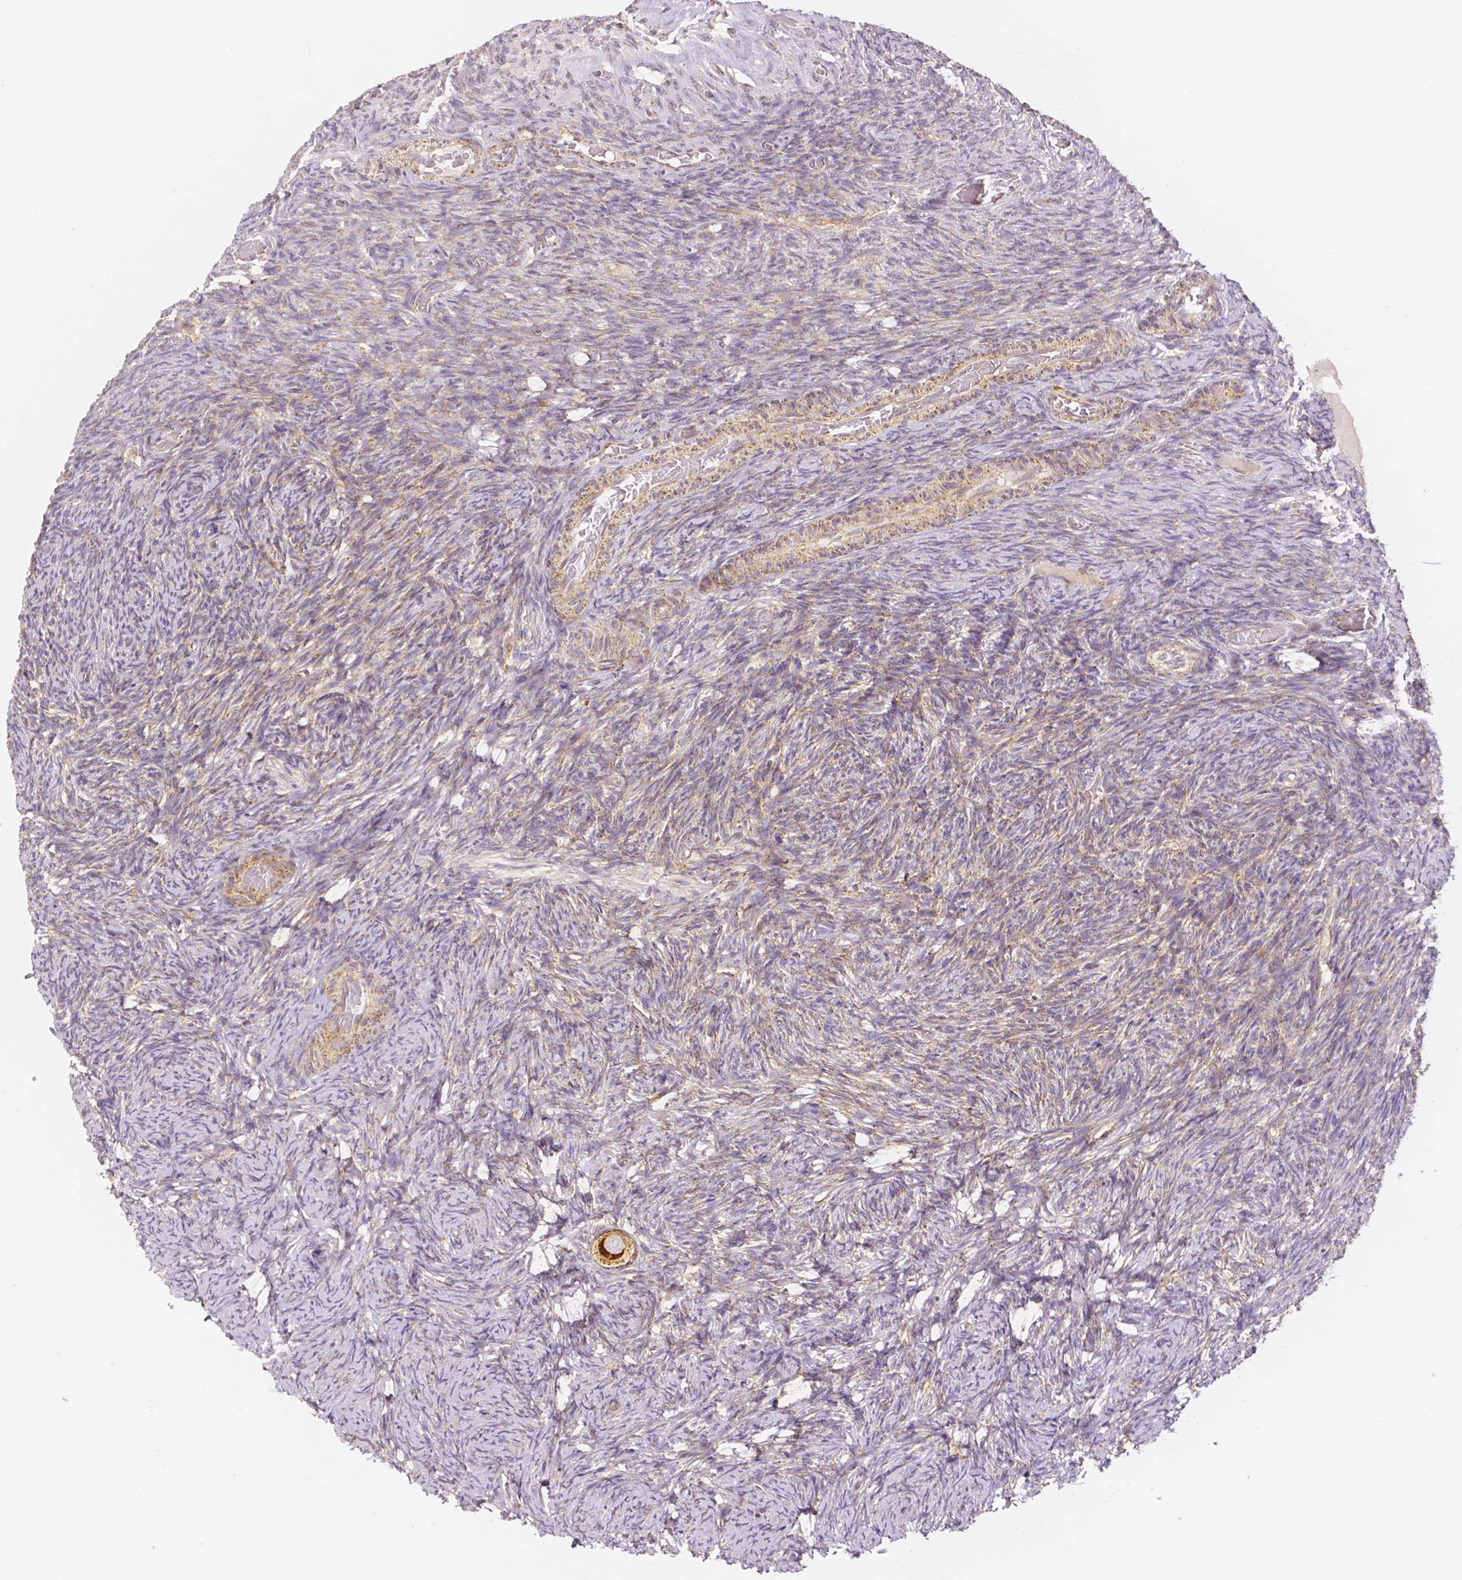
{"staining": {"intensity": "strong", "quantity": ">75%", "location": "cytoplasmic/membranous"}, "tissue": "ovary", "cell_type": "Follicle cells", "image_type": "normal", "snomed": [{"axis": "morphology", "description": "Normal tissue, NOS"}, {"axis": "topography", "description": "Ovary"}], "caption": "The histopathology image exhibits staining of normal ovary, revealing strong cytoplasmic/membranous protein expression (brown color) within follicle cells. Using DAB (brown) and hematoxylin (blue) stains, captured at high magnification using brightfield microscopy.", "gene": "RHOT1", "patient": {"sex": "female", "age": 34}}